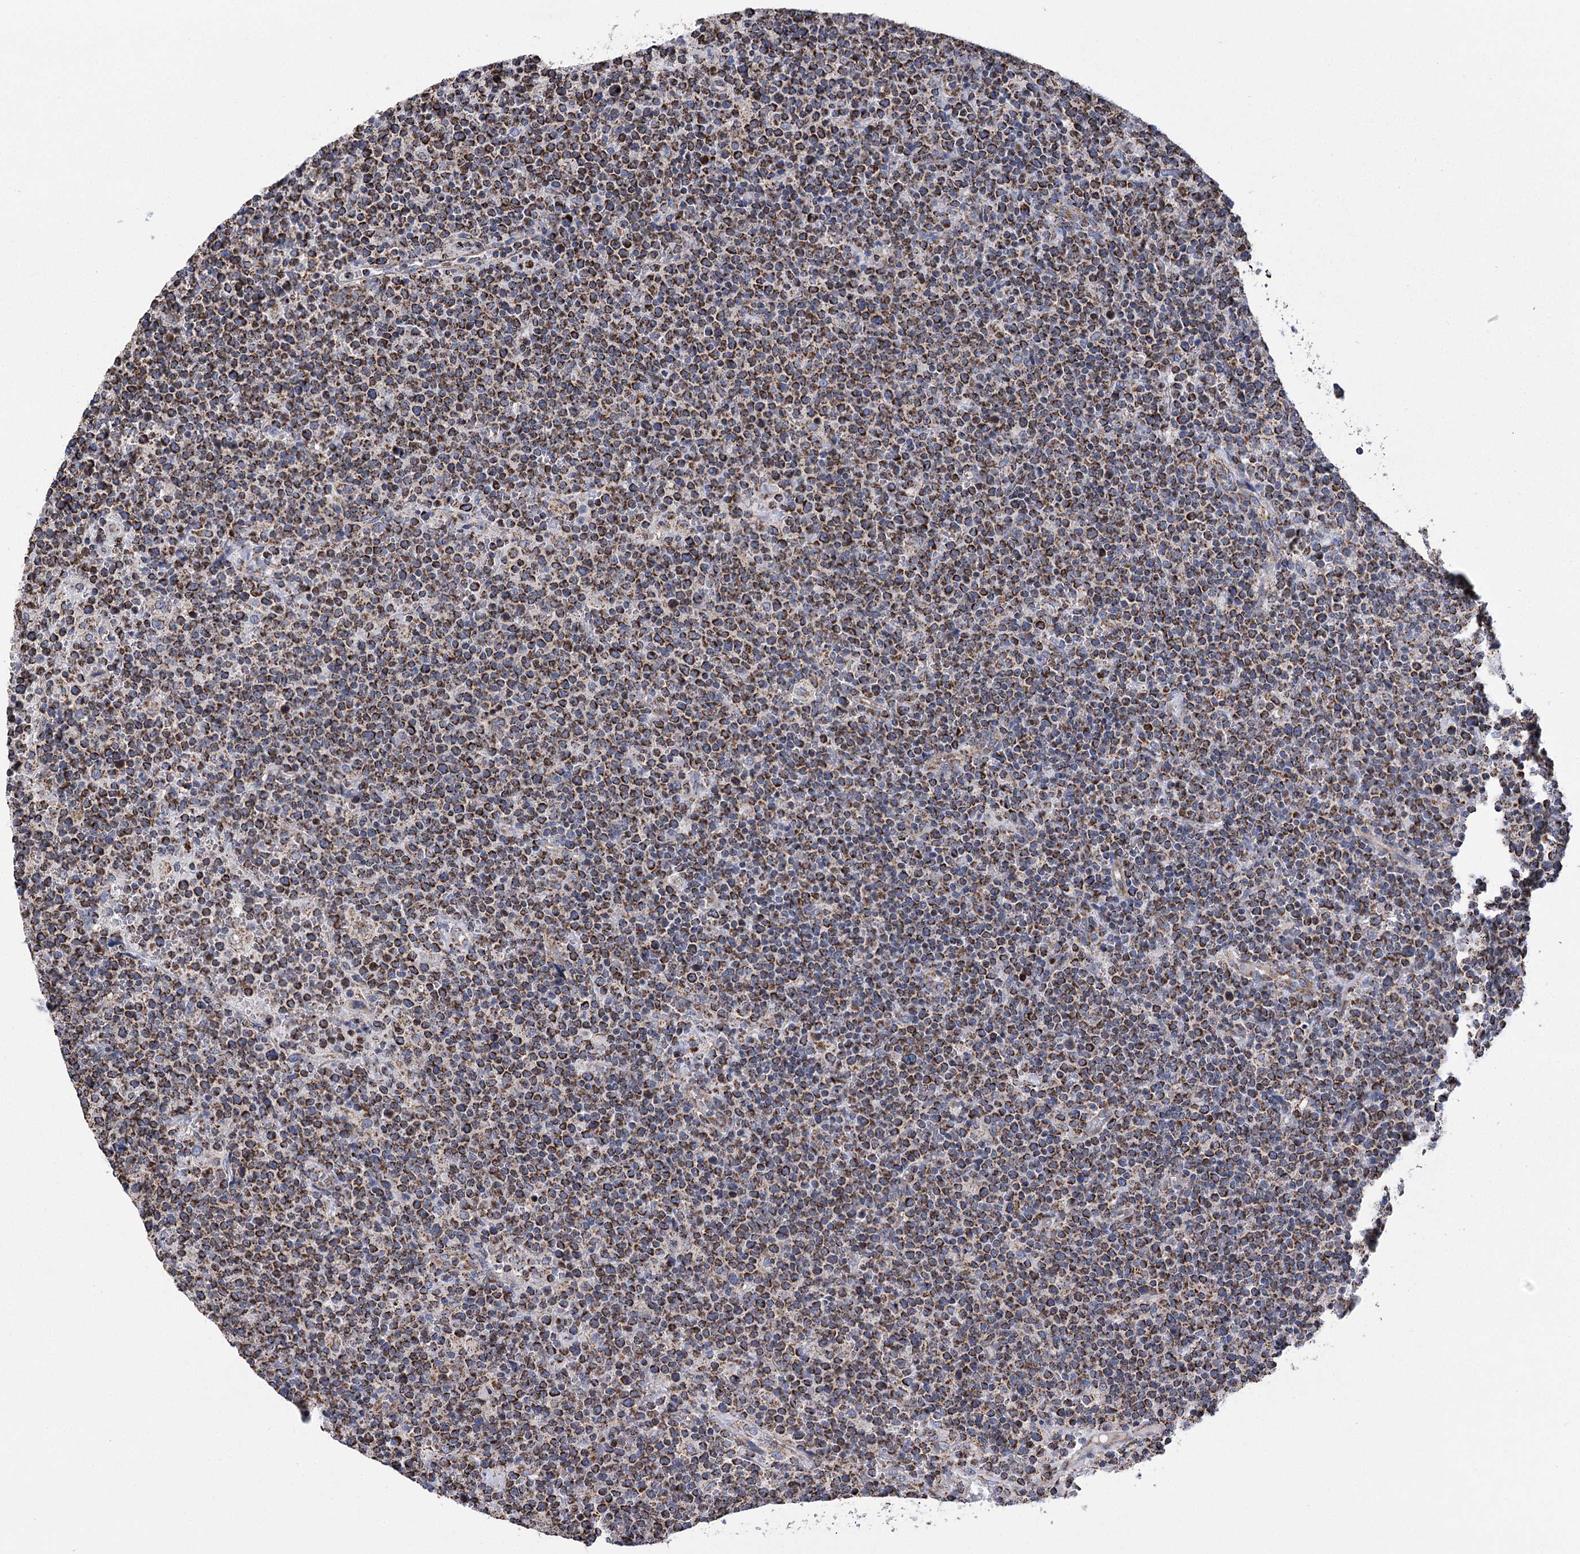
{"staining": {"intensity": "strong", "quantity": ">75%", "location": "cytoplasmic/membranous"}, "tissue": "lymphoma", "cell_type": "Tumor cells", "image_type": "cancer", "snomed": [{"axis": "morphology", "description": "Malignant lymphoma, non-Hodgkin's type, High grade"}, {"axis": "topography", "description": "Lymph node"}], "caption": "Protein staining of lymphoma tissue displays strong cytoplasmic/membranous positivity in approximately >75% of tumor cells. (Stains: DAB (3,3'-diaminobenzidine) in brown, nuclei in blue, Microscopy: brightfield microscopy at high magnification).", "gene": "CCDC73", "patient": {"sex": "male", "age": 61}}